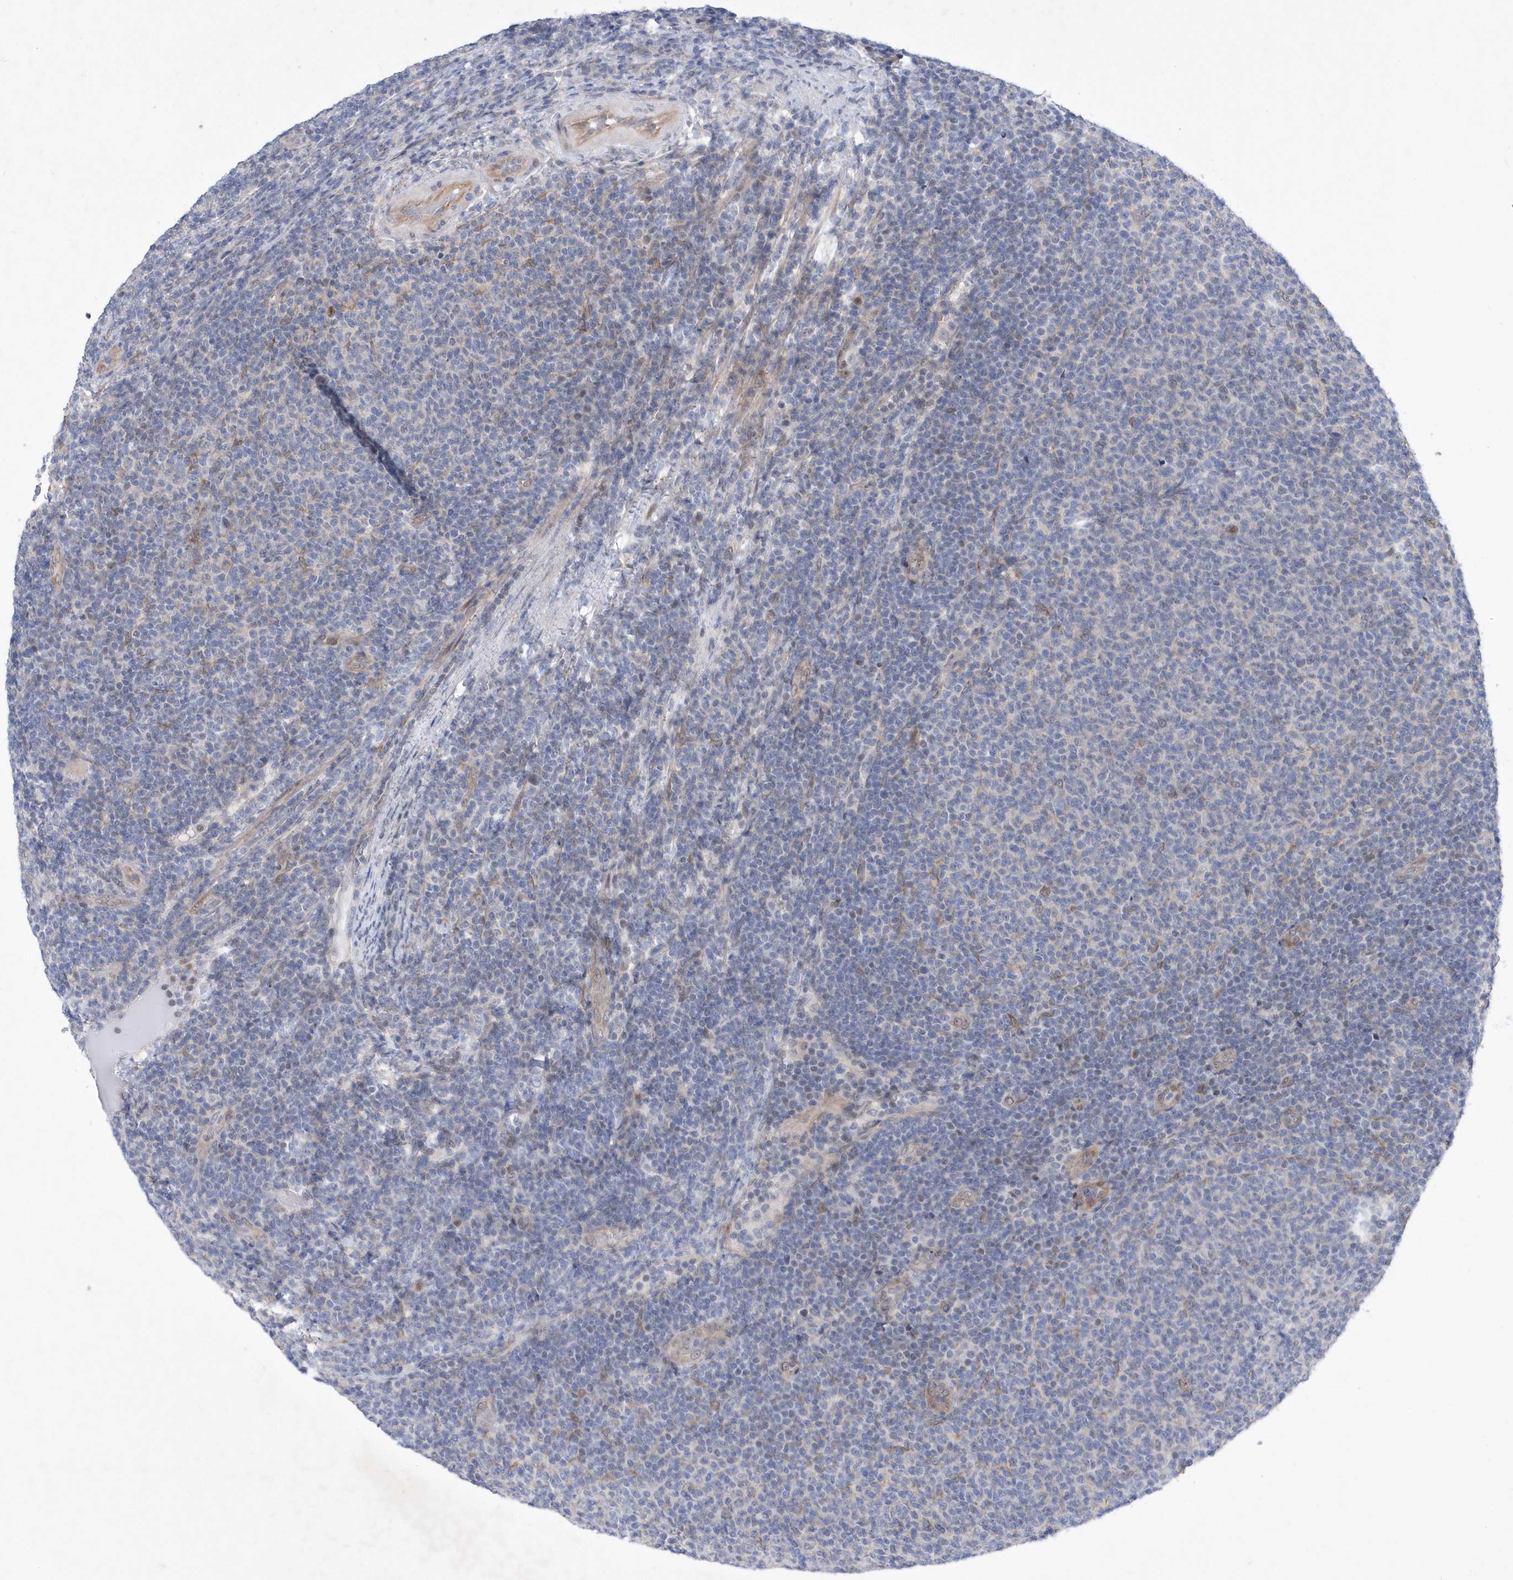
{"staining": {"intensity": "negative", "quantity": "none", "location": "none"}, "tissue": "lymphoma", "cell_type": "Tumor cells", "image_type": "cancer", "snomed": [{"axis": "morphology", "description": "Malignant lymphoma, non-Hodgkin's type, Low grade"}, {"axis": "topography", "description": "Lymph node"}], "caption": "A micrograph of human lymphoma is negative for staining in tumor cells.", "gene": "ZNF875", "patient": {"sex": "male", "age": 66}}